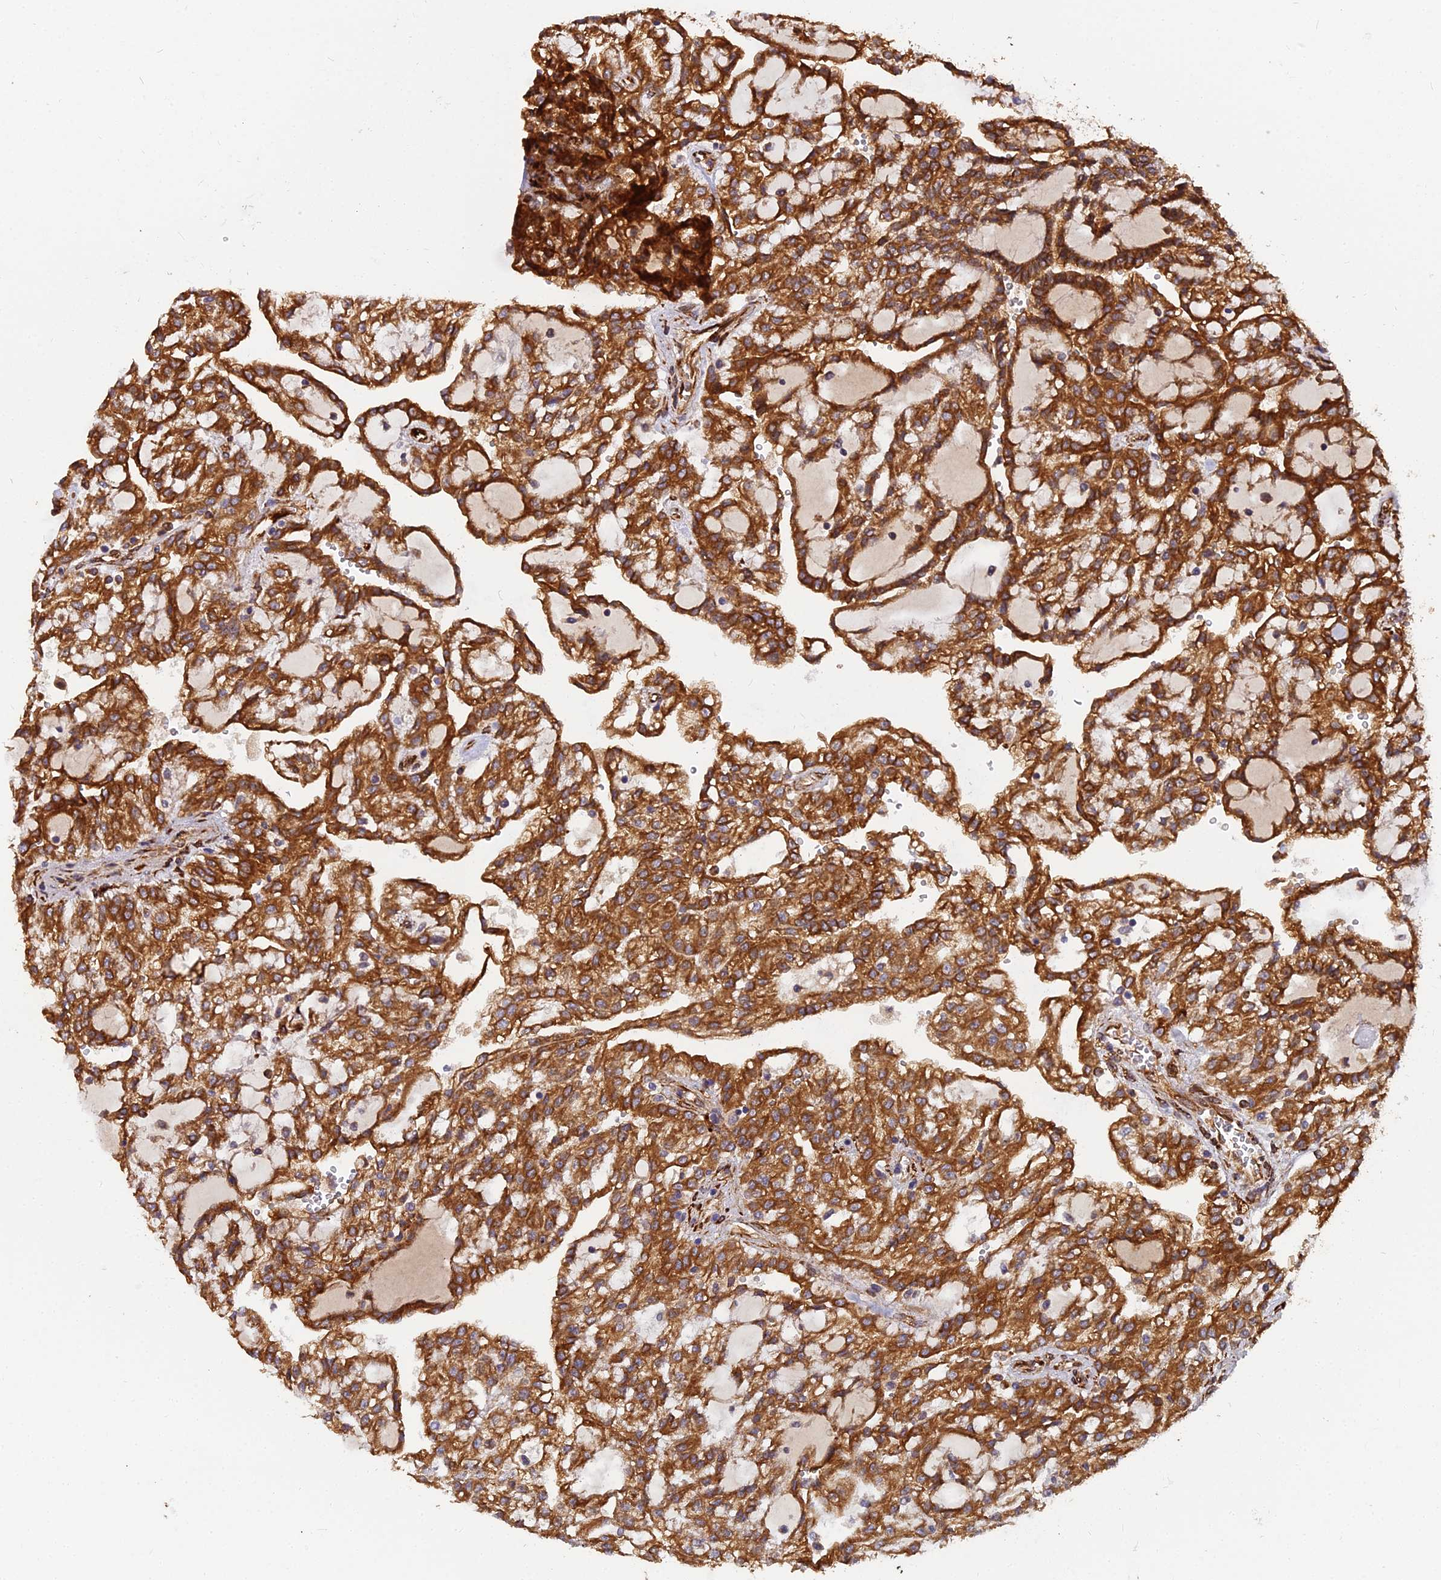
{"staining": {"intensity": "strong", "quantity": ">75%", "location": "cytoplasmic/membranous"}, "tissue": "renal cancer", "cell_type": "Tumor cells", "image_type": "cancer", "snomed": [{"axis": "morphology", "description": "Adenocarcinoma, NOS"}, {"axis": "topography", "description": "Kidney"}], "caption": "The micrograph shows immunohistochemical staining of renal cancer (adenocarcinoma). There is strong cytoplasmic/membranous expression is identified in about >75% of tumor cells.", "gene": "NDUFAF7", "patient": {"sex": "male", "age": 63}}